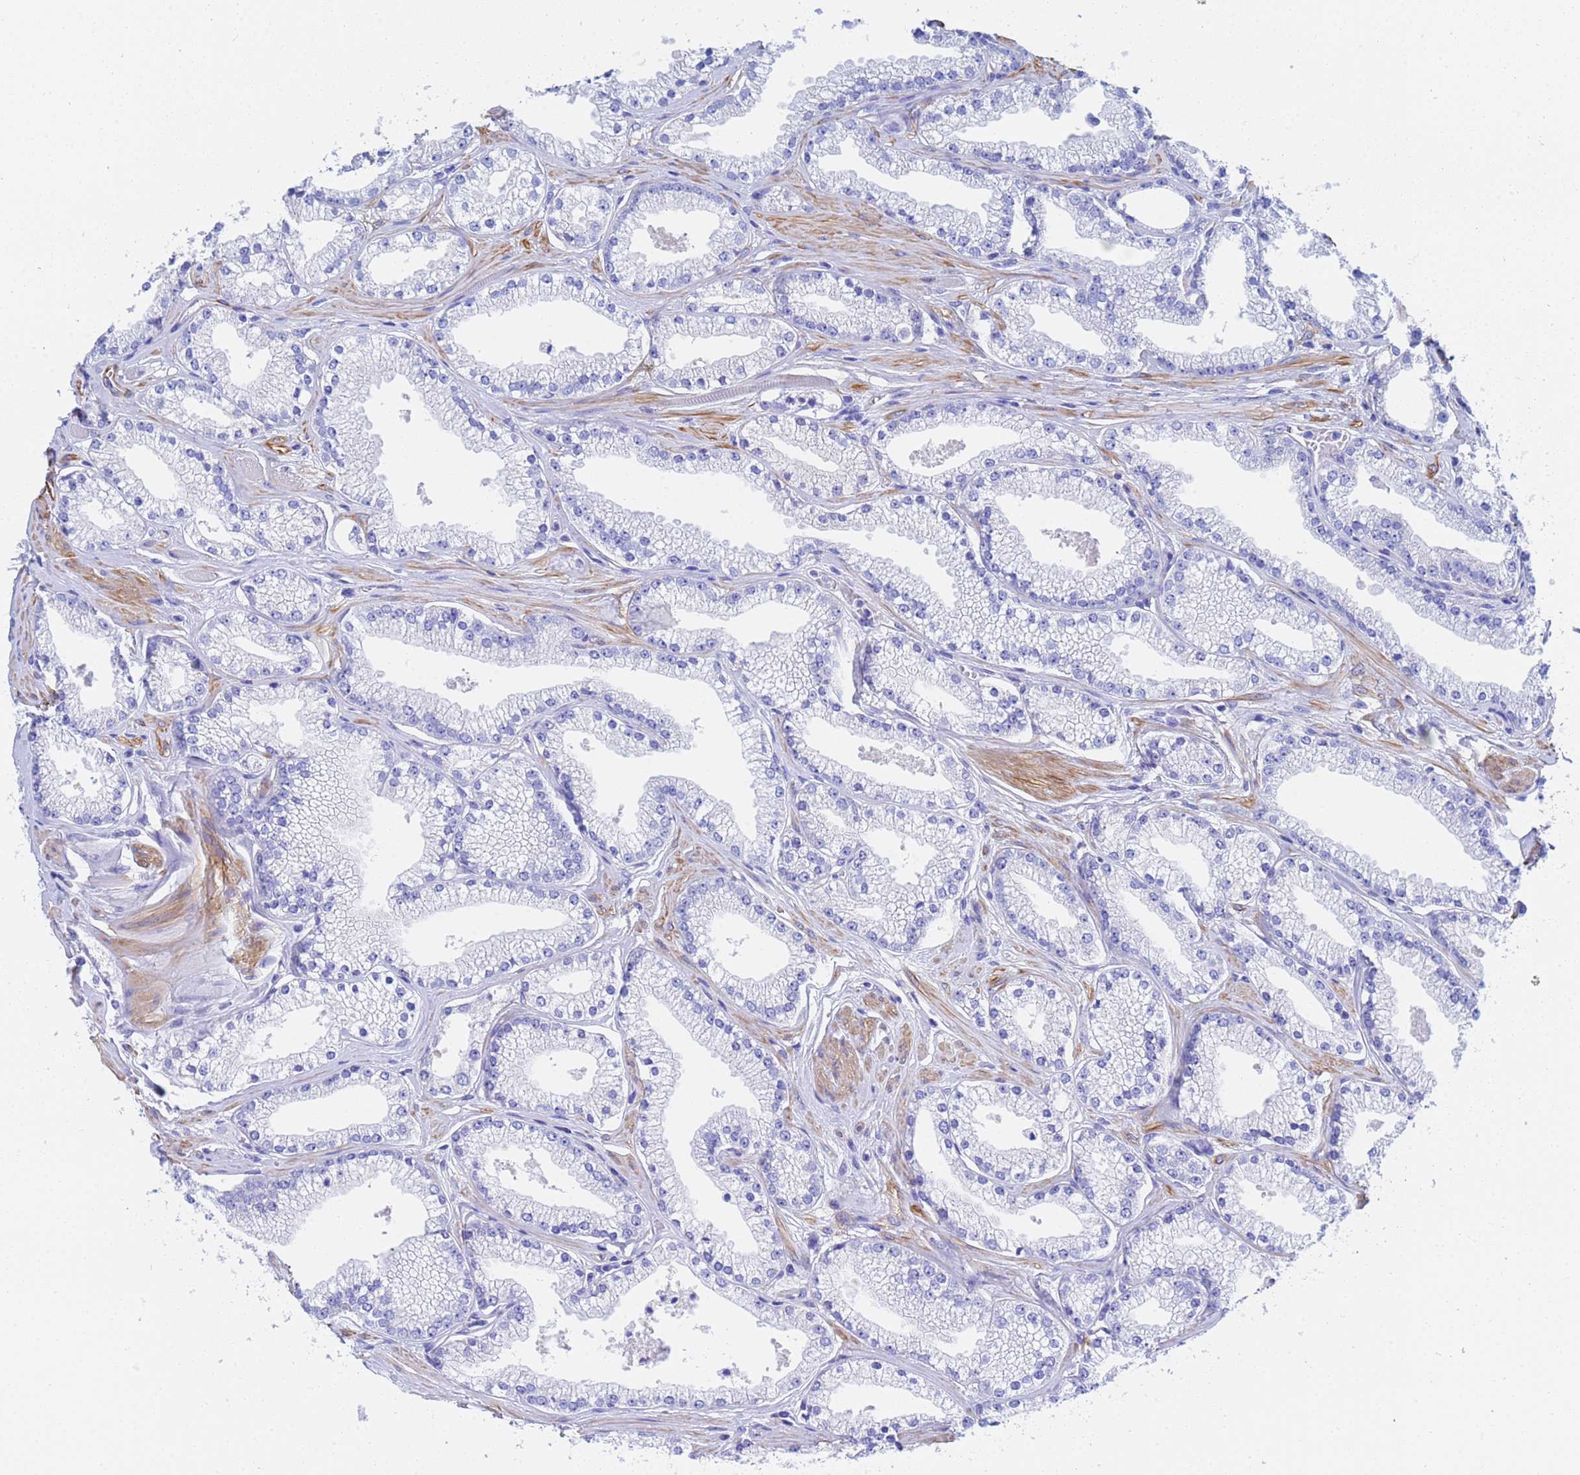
{"staining": {"intensity": "negative", "quantity": "none", "location": "none"}, "tissue": "prostate cancer", "cell_type": "Tumor cells", "image_type": "cancer", "snomed": [{"axis": "morphology", "description": "Adenocarcinoma, High grade"}, {"axis": "topography", "description": "Prostate"}], "caption": "A photomicrograph of prostate cancer stained for a protein exhibits no brown staining in tumor cells.", "gene": "CST4", "patient": {"sex": "male", "age": 67}}